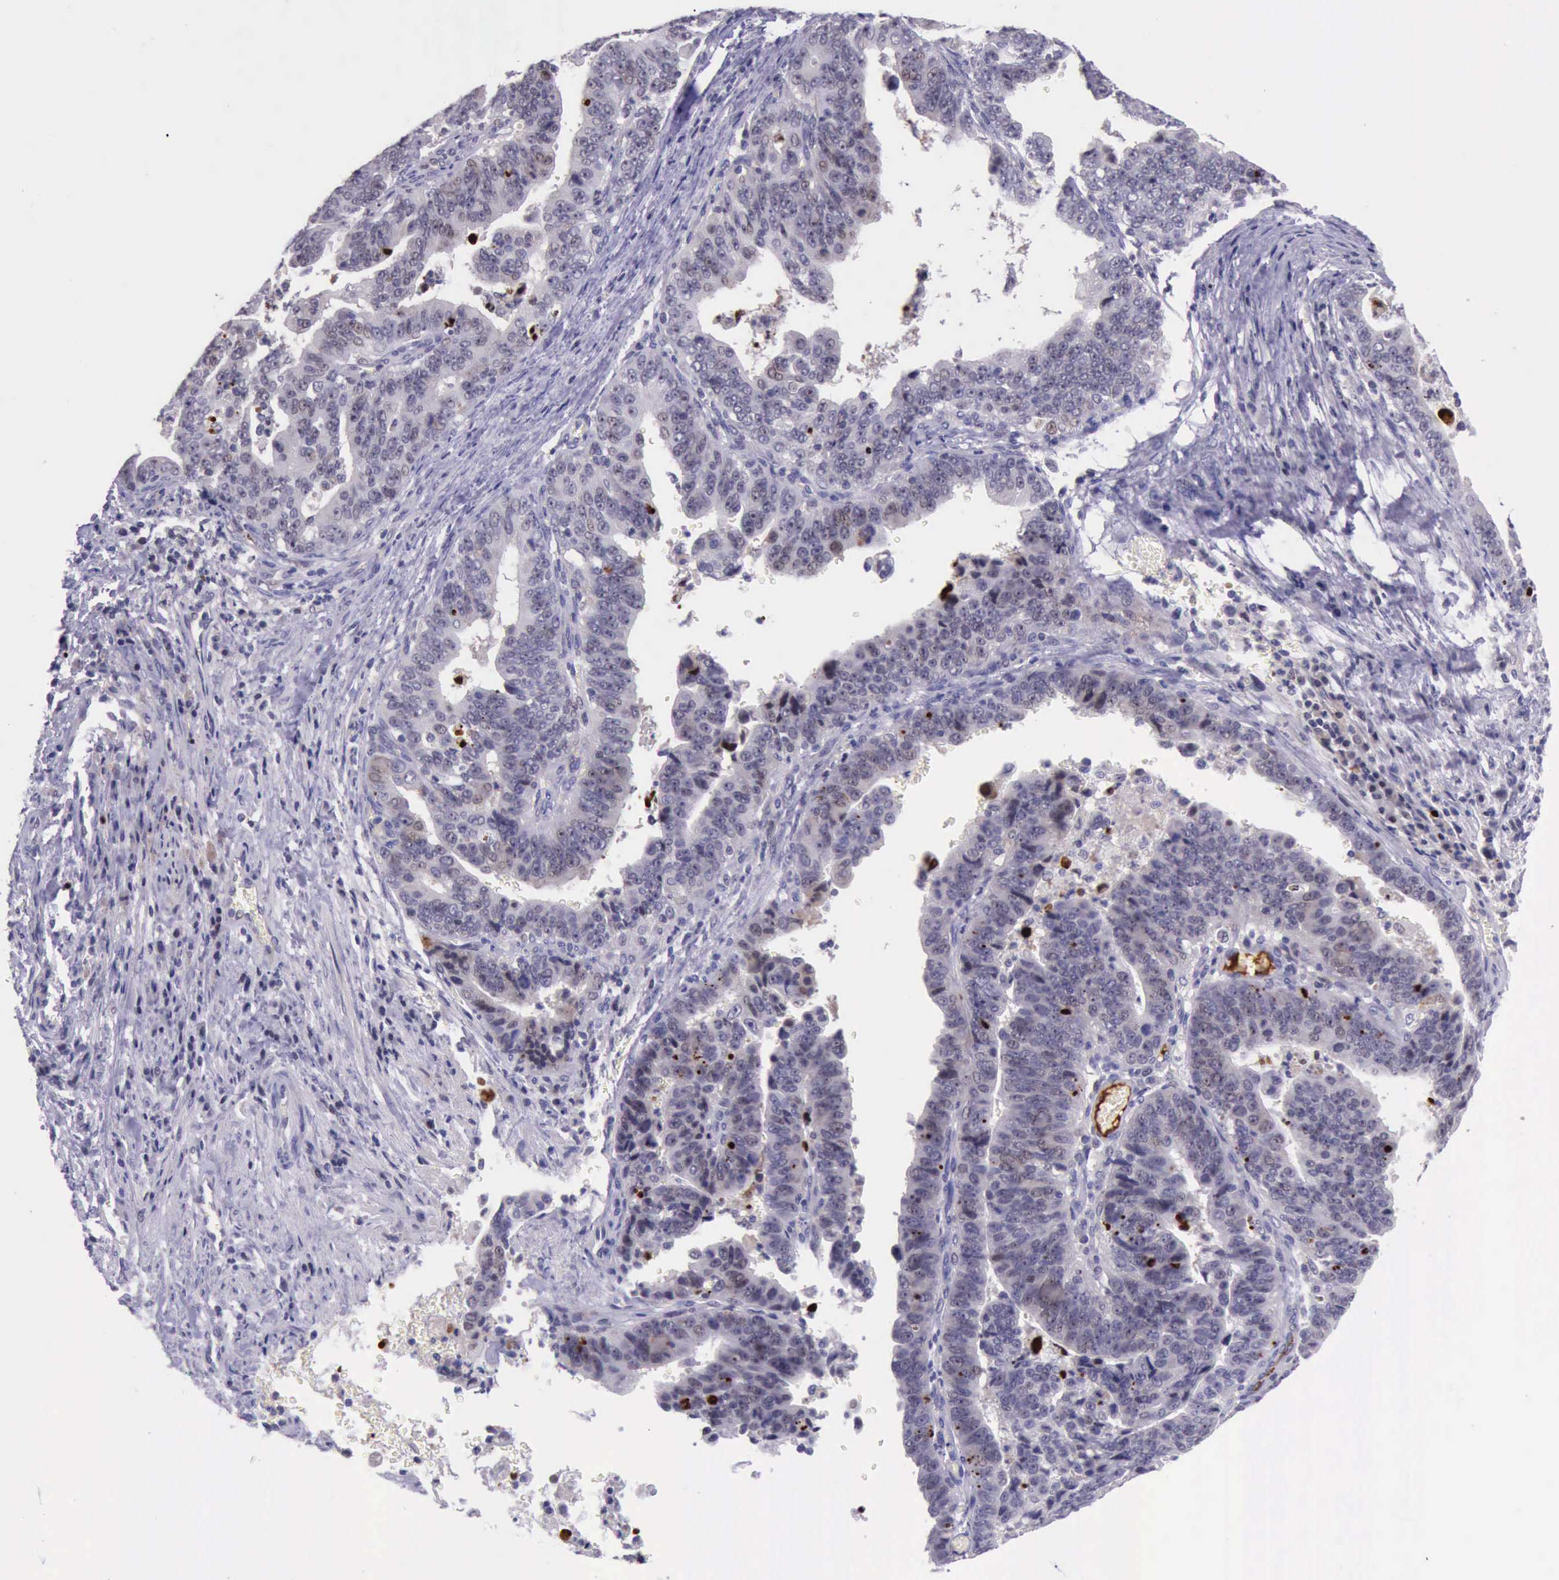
{"staining": {"intensity": "strong", "quantity": "<25%", "location": "nuclear"}, "tissue": "stomach cancer", "cell_type": "Tumor cells", "image_type": "cancer", "snomed": [{"axis": "morphology", "description": "Adenocarcinoma, NOS"}, {"axis": "topography", "description": "Stomach, upper"}], "caption": "Immunohistochemical staining of human adenocarcinoma (stomach) reveals medium levels of strong nuclear protein positivity in about <25% of tumor cells. Immunohistochemistry (ihc) stains the protein of interest in brown and the nuclei are stained blue.", "gene": "PARP1", "patient": {"sex": "female", "age": 50}}